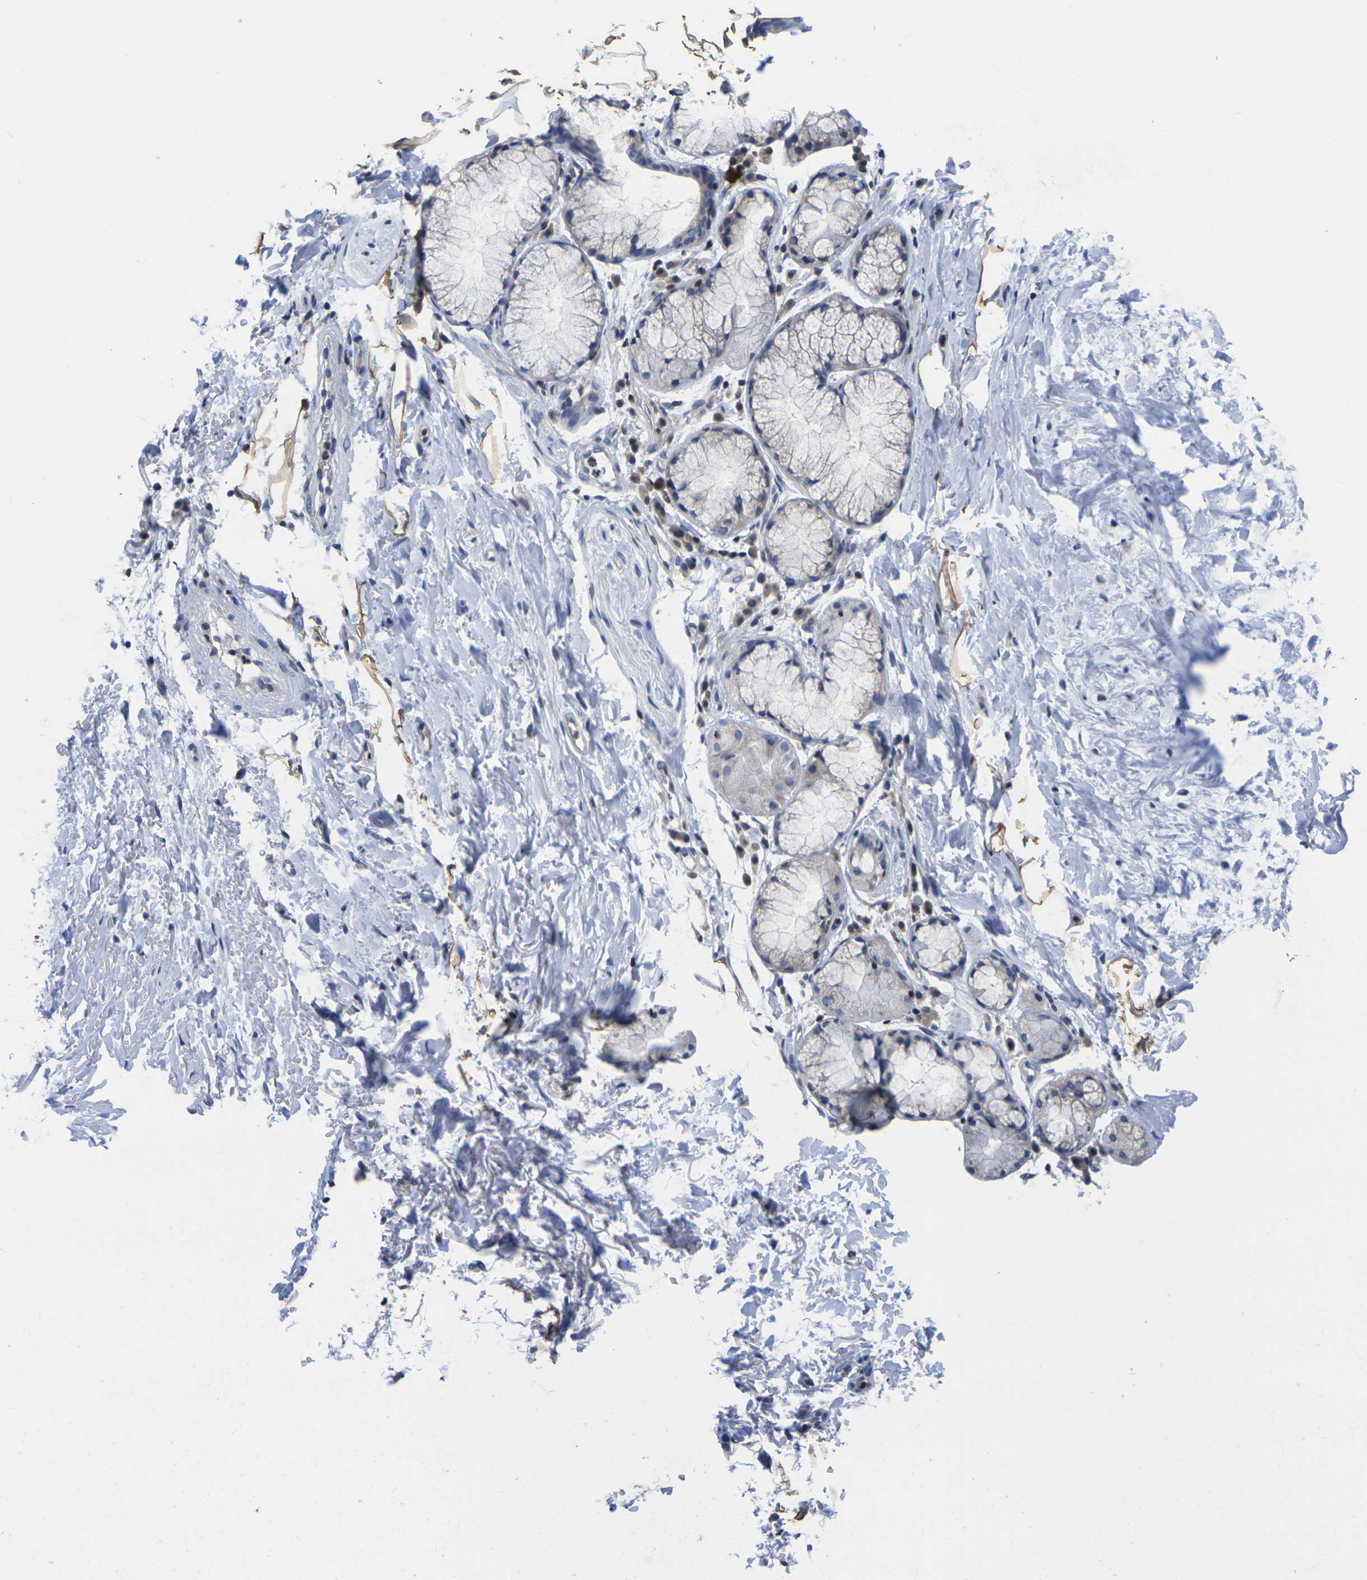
{"staining": {"intensity": "moderate", "quantity": "25%-75%", "location": "cytoplasmic/membranous"}, "tissue": "adipose tissue", "cell_type": "Adipocytes", "image_type": "normal", "snomed": [{"axis": "morphology", "description": "Normal tissue, NOS"}, {"axis": "topography", "description": "Cartilage tissue"}, {"axis": "topography", "description": "Bronchus"}], "caption": "Protein analysis of unremarkable adipose tissue demonstrates moderate cytoplasmic/membranous positivity in about 25%-75% of adipocytes.", "gene": "IKZF1", "patient": {"sex": "female", "age": 73}}